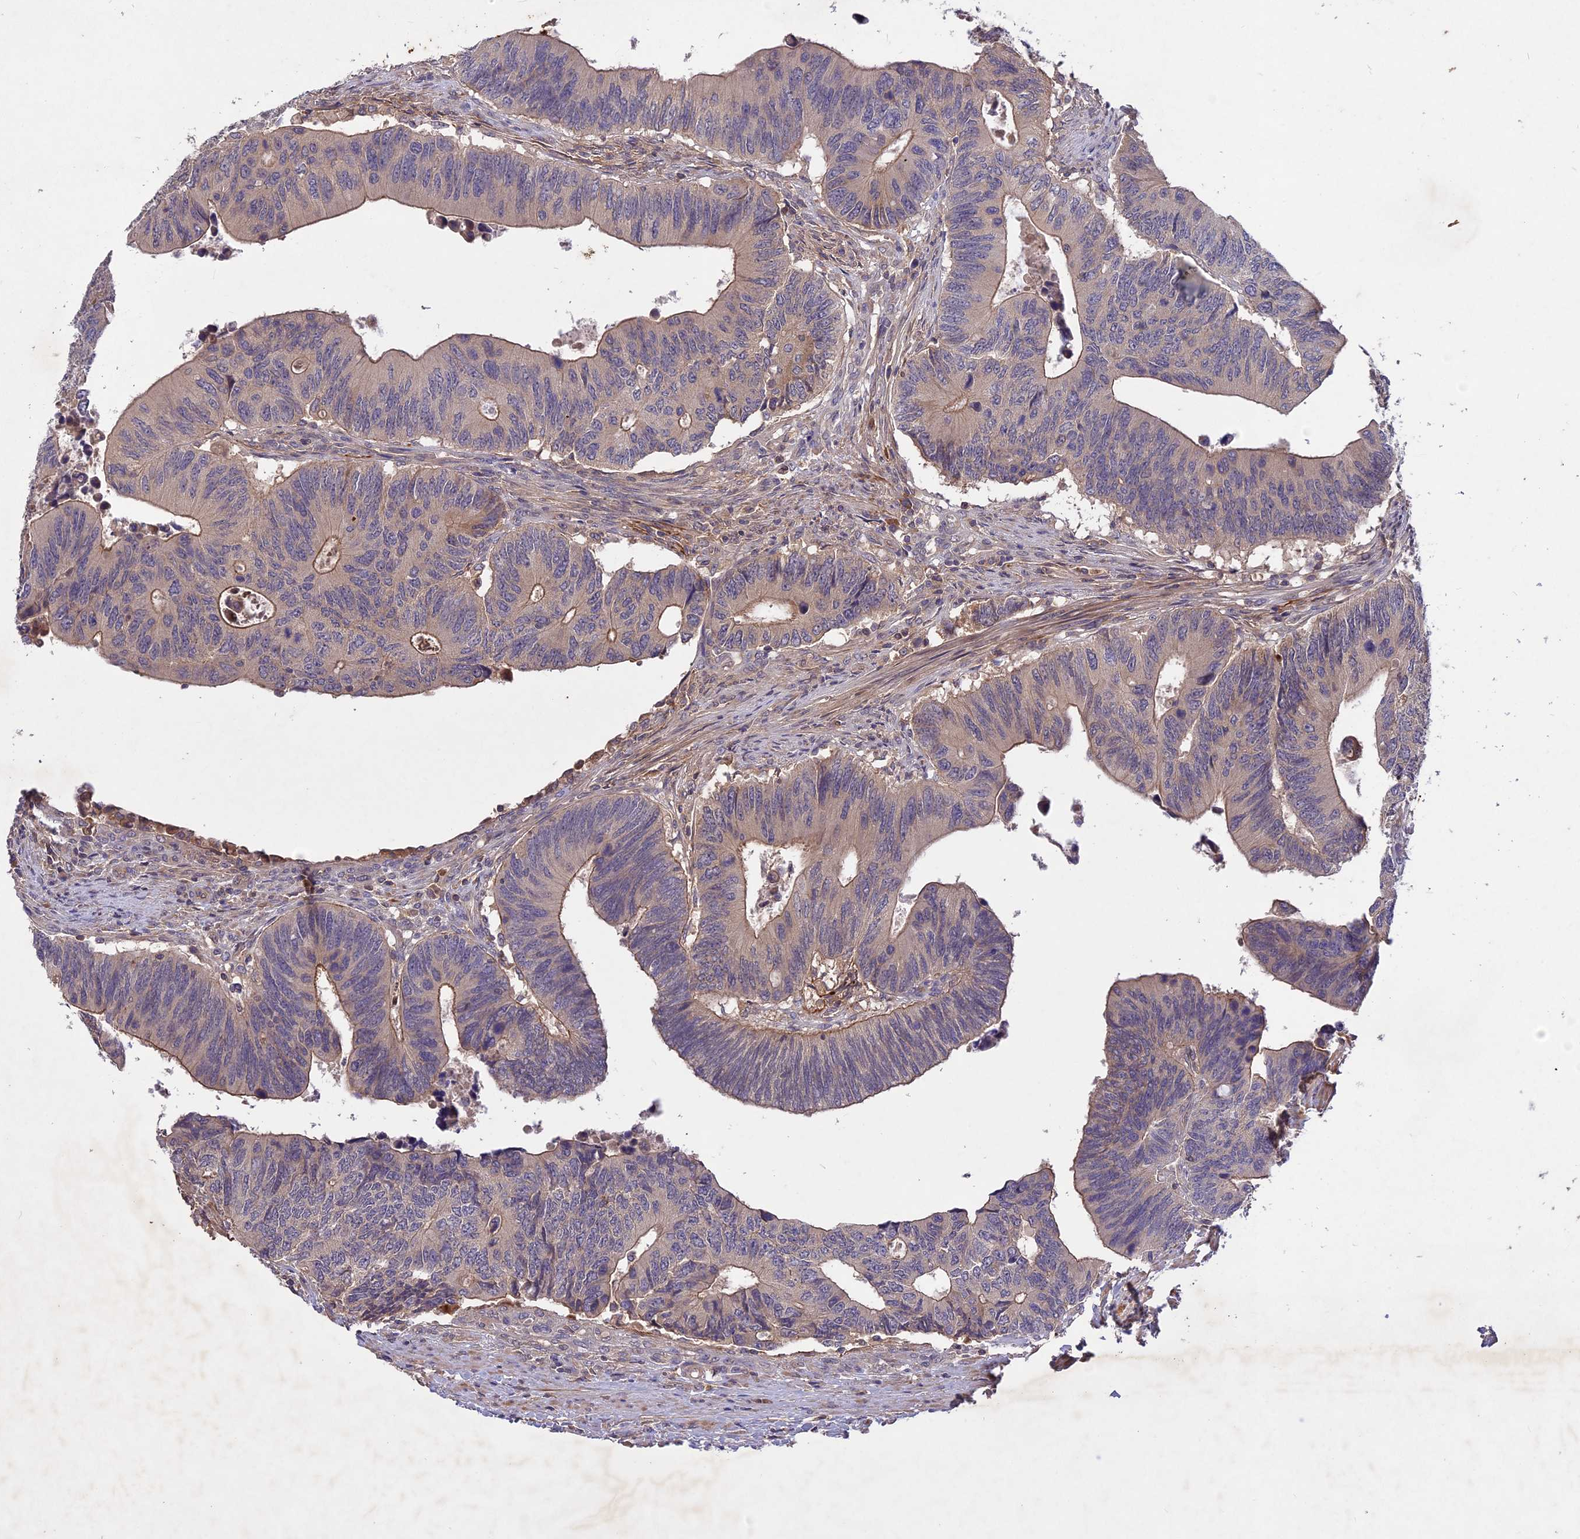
{"staining": {"intensity": "moderate", "quantity": "25%-75%", "location": "cytoplasmic/membranous"}, "tissue": "colorectal cancer", "cell_type": "Tumor cells", "image_type": "cancer", "snomed": [{"axis": "morphology", "description": "Adenocarcinoma, NOS"}, {"axis": "topography", "description": "Colon"}], "caption": "The image exhibits a brown stain indicating the presence of a protein in the cytoplasmic/membranous of tumor cells in colorectal cancer.", "gene": "ADO", "patient": {"sex": "male", "age": 87}}